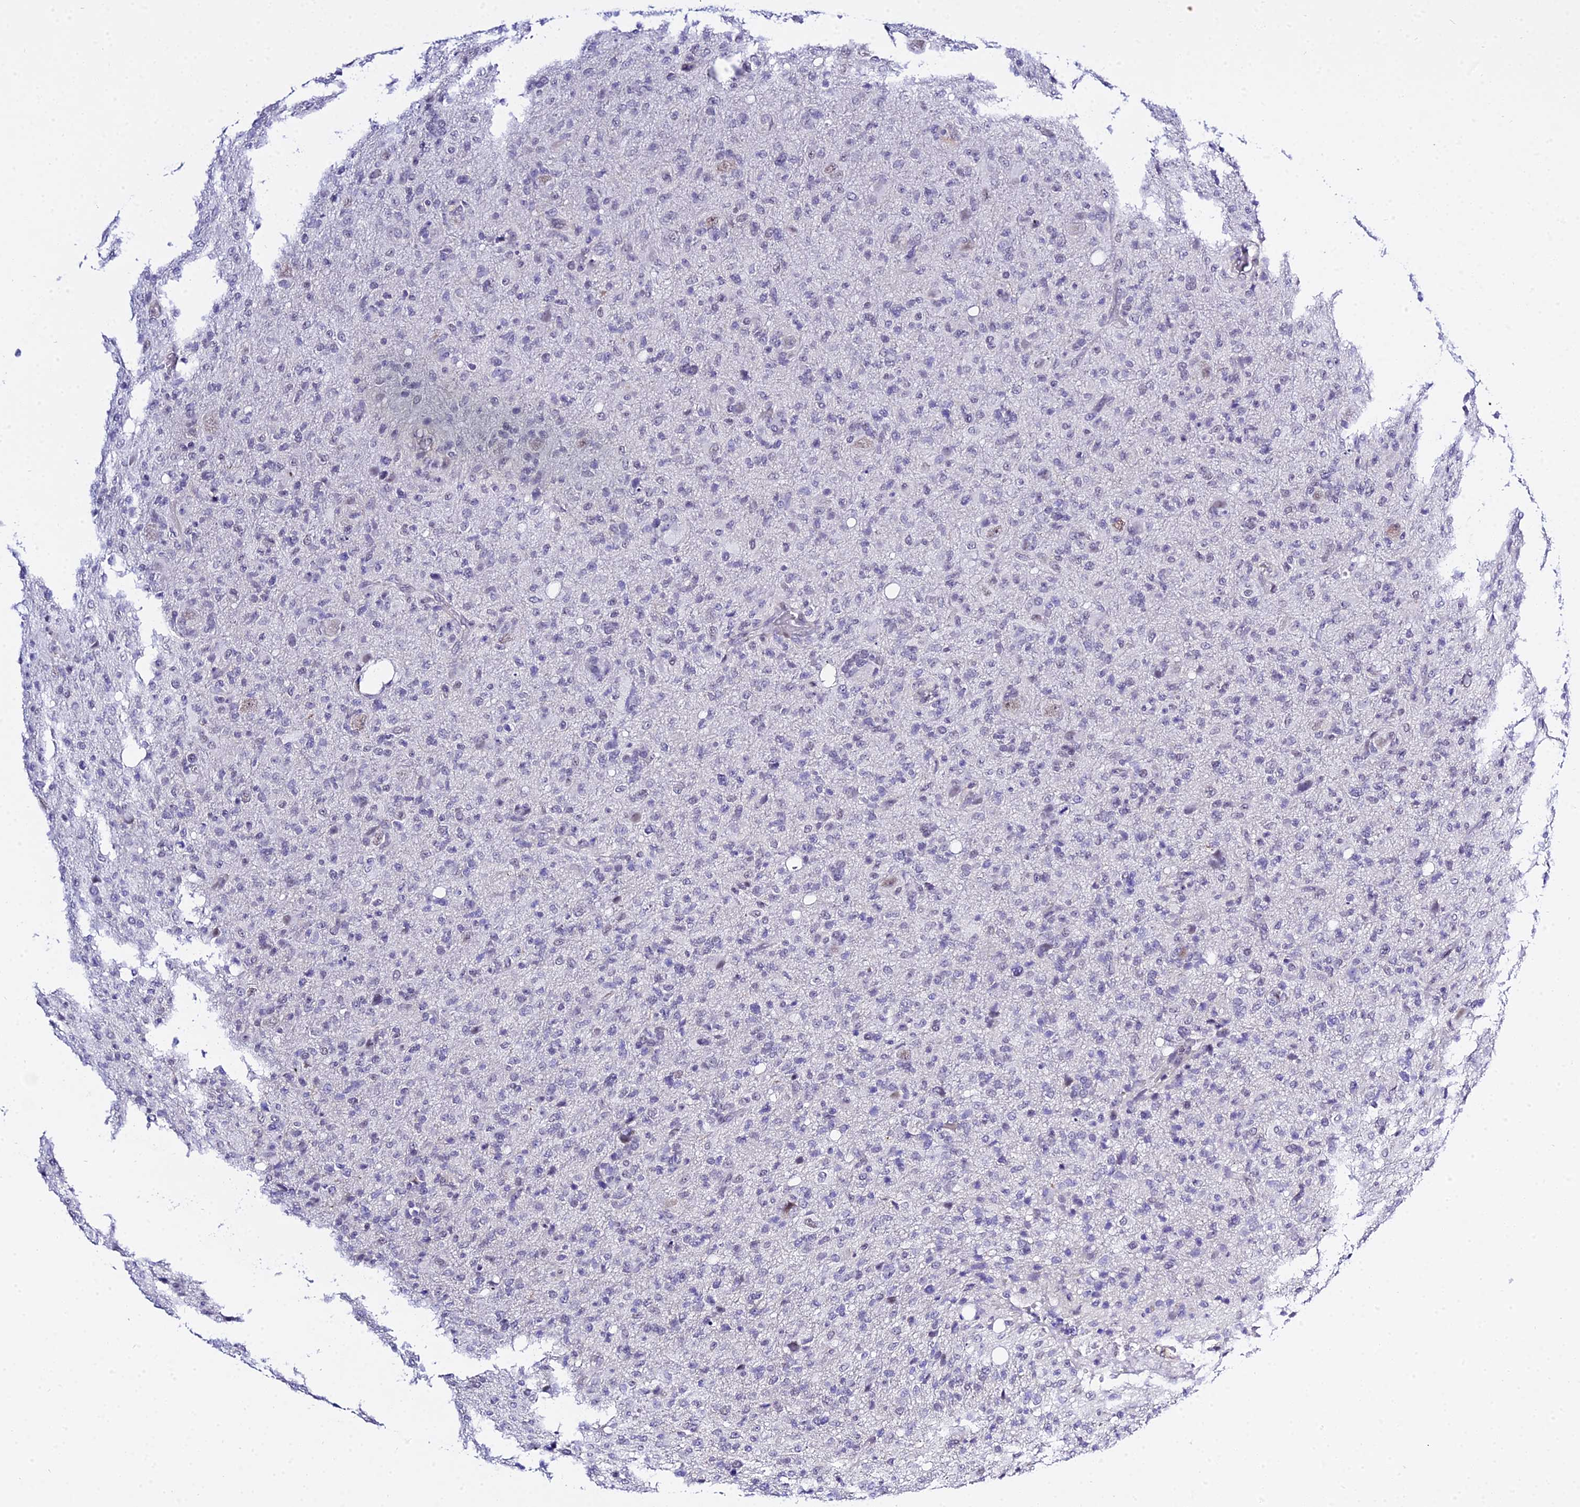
{"staining": {"intensity": "negative", "quantity": "none", "location": "none"}, "tissue": "glioma", "cell_type": "Tumor cells", "image_type": "cancer", "snomed": [{"axis": "morphology", "description": "Glioma, malignant, High grade"}, {"axis": "topography", "description": "Brain"}], "caption": "An immunohistochemistry (IHC) micrograph of malignant glioma (high-grade) is shown. There is no staining in tumor cells of malignant glioma (high-grade). The staining was performed using DAB (3,3'-diaminobenzidine) to visualize the protein expression in brown, while the nuclei were stained in blue with hematoxylin (Magnification: 20x).", "gene": "ZNF628", "patient": {"sex": "female", "age": 57}}